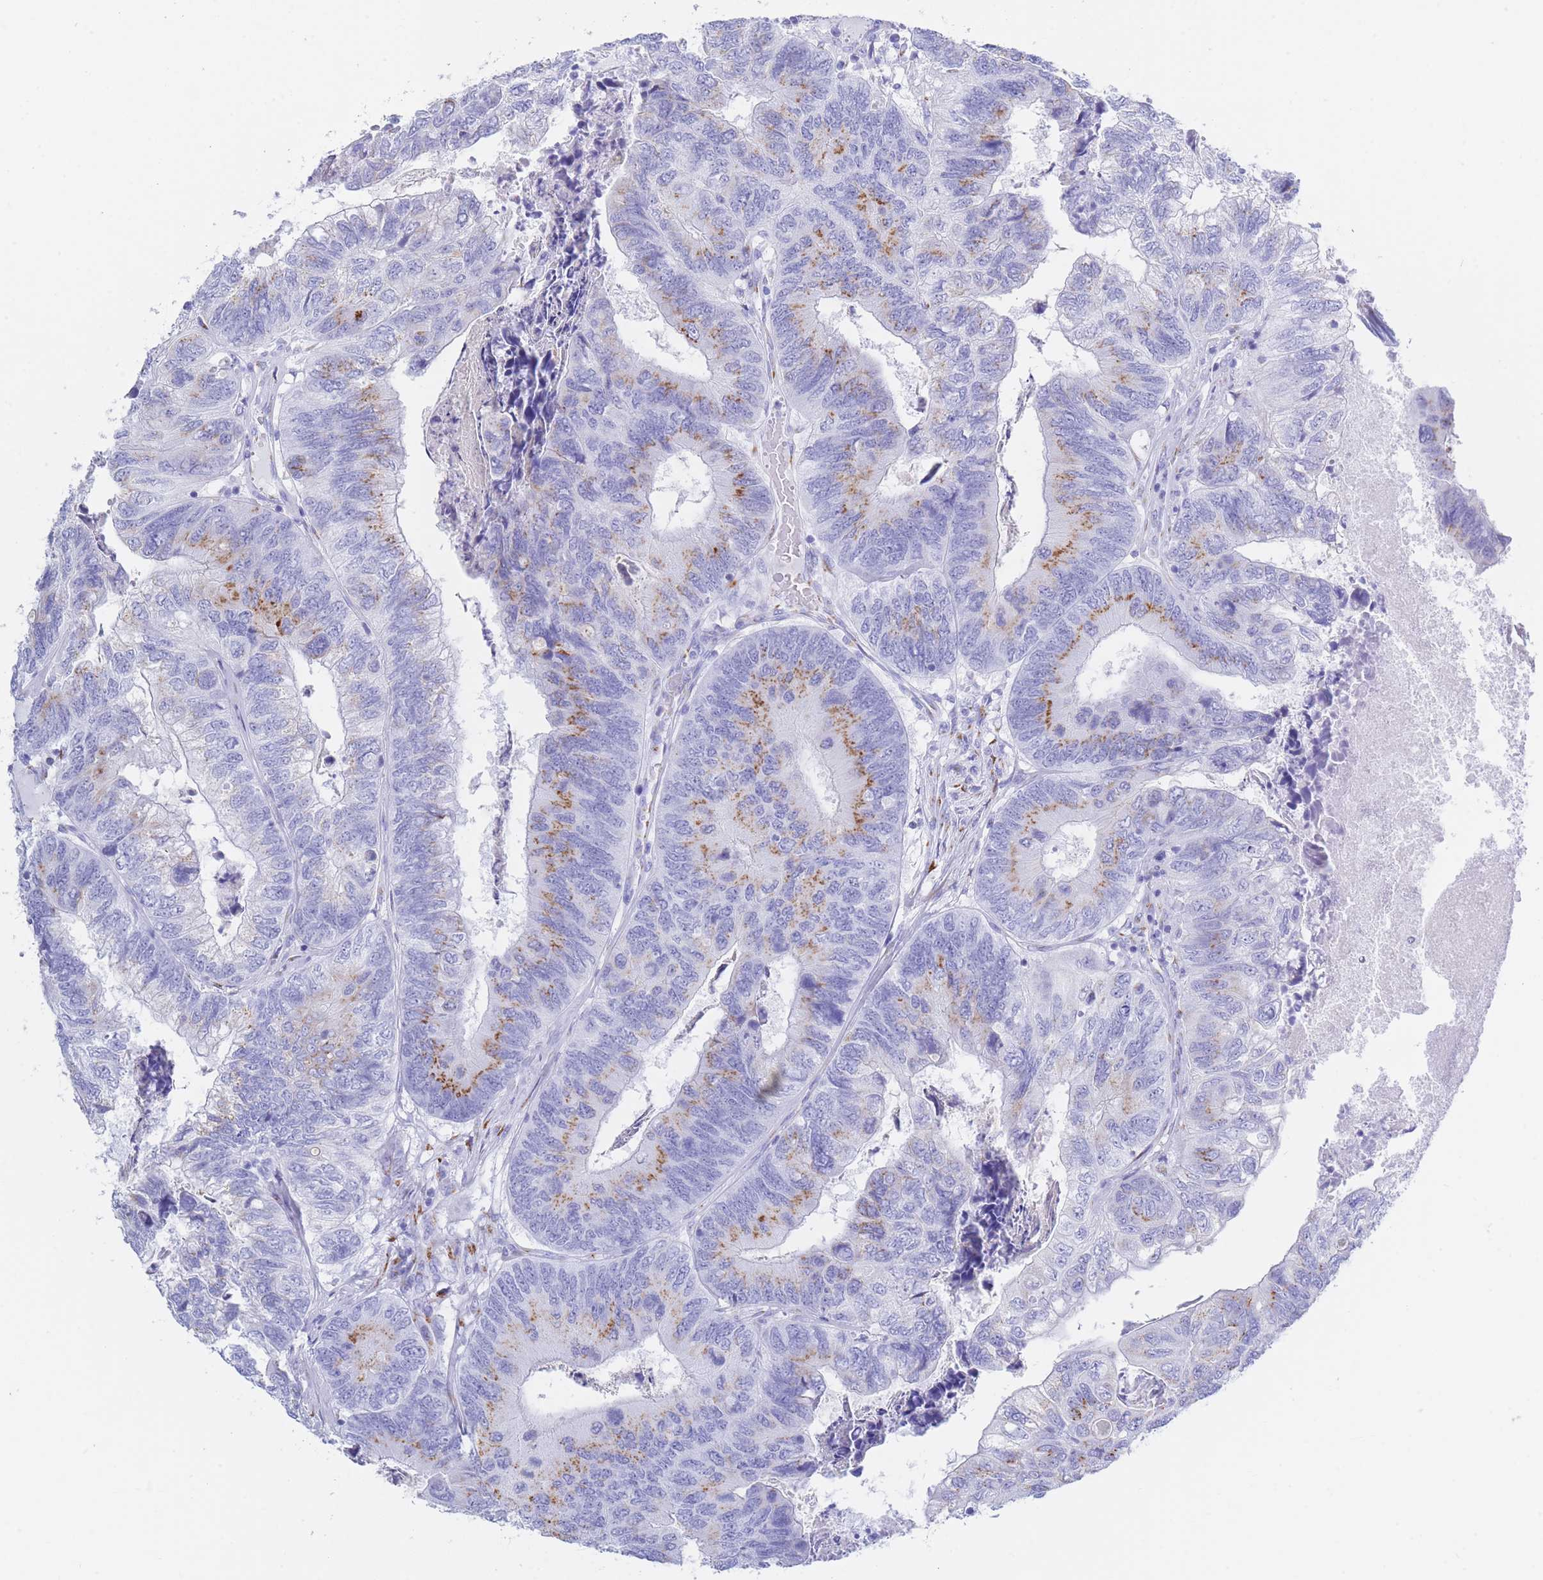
{"staining": {"intensity": "strong", "quantity": "<25%", "location": "cytoplasmic/membranous"}, "tissue": "colorectal cancer", "cell_type": "Tumor cells", "image_type": "cancer", "snomed": [{"axis": "morphology", "description": "Adenocarcinoma, NOS"}, {"axis": "topography", "description": "Colon"}], "caption": "There is medium levels of strong cytoplasmic/membranous expression in tumor cells of colorectal cancer (adenocarcinoma), as demonstrated by immunohistochemical staining (brown color).", "gene": "FAM3C", "patient": {"sex": "female", "age": 67}}